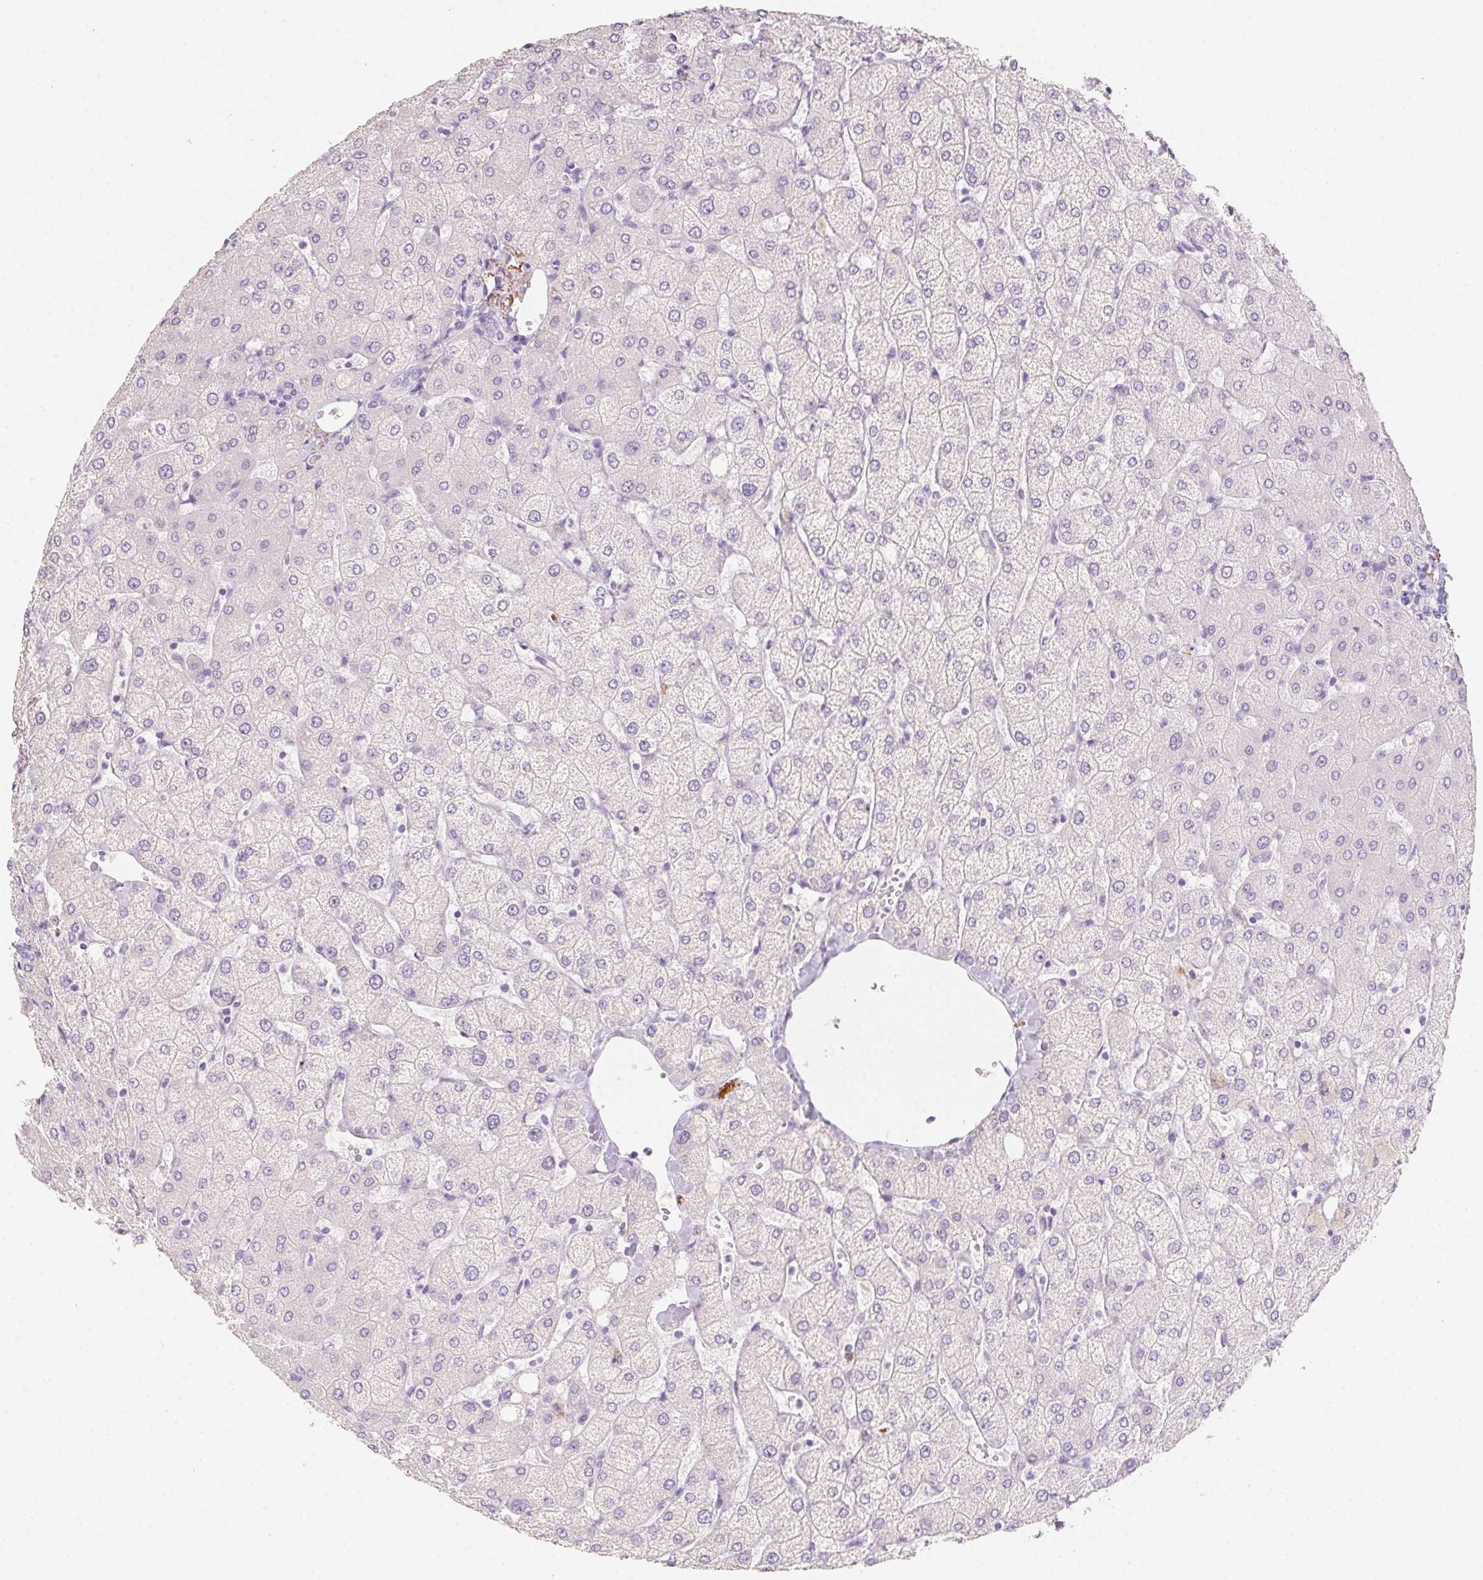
{"staining": {"intensity": "negative", "quantity": "none", "location": "none"}, "tissue": "liver", "cell_type": "Cholangiocytes", "image_type": "normal", "snomed": [{"axis": "morphology", "description": "Normal tissue, NOS"}, {"axis": "topography", "description": "Liver"}], "caption": "Cholangiocytes show no significant expression in unremarkable liver.", "gene": "MYL4", "patient": {"sex": "female", "age": 54}}